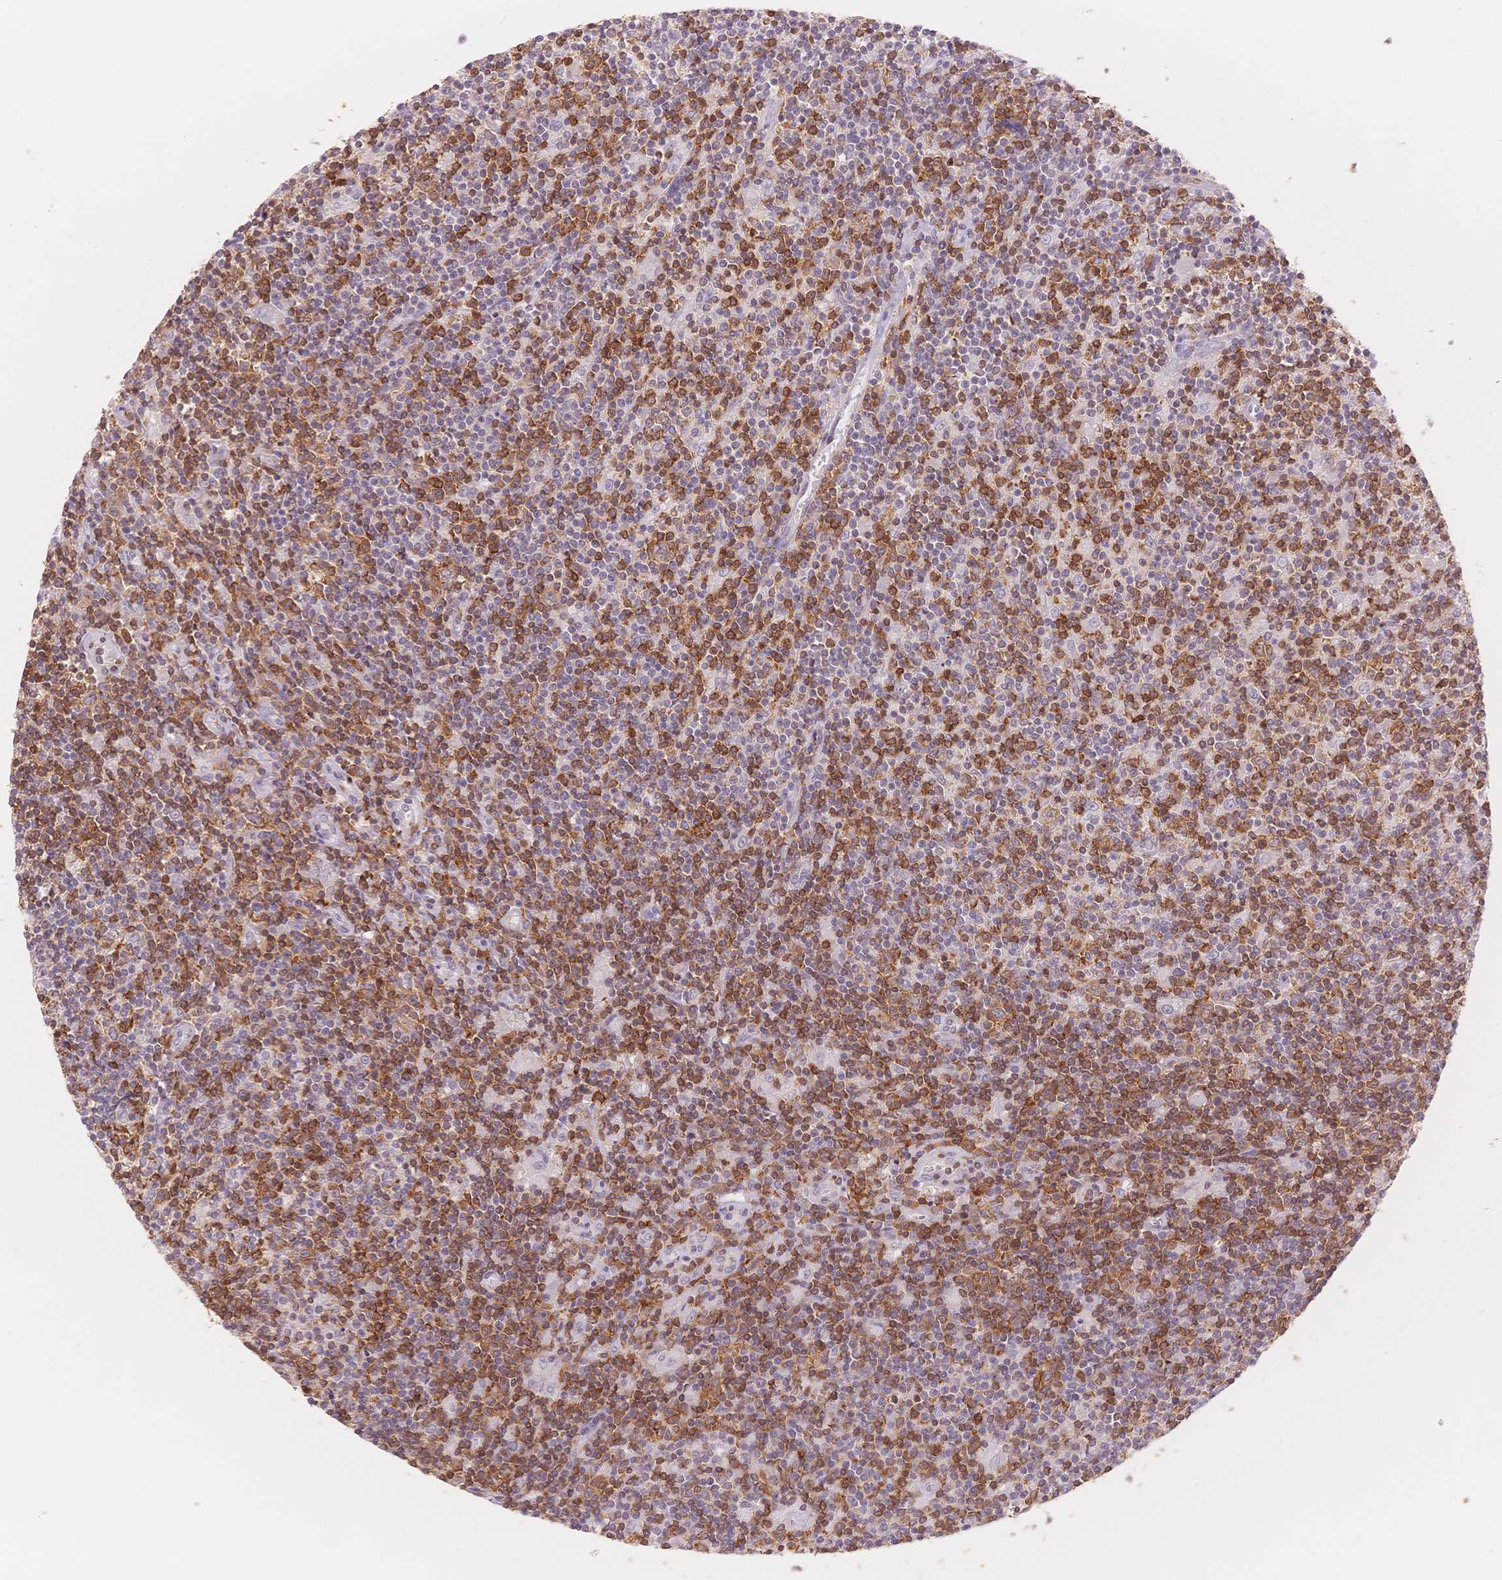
{"staining": {"intensity": "negative", "quantity": "none", "location": "none"}, "tissue": "lymphoma", "cell_type": "Tumor cells", "image_type": "cancer", "snomed": [{"axis": "morphology", "description": "Hodgkin's disease, NOS"}, {"axis": "topography", "description": "Lymph node"}], "caption": "The immunohistochemistry (IHC) micrograph has no significant staining in tumor cells of Hodgkin's disease tissue.", "gene": "STK39", "patient": {"sex": "male", "age": 40}}